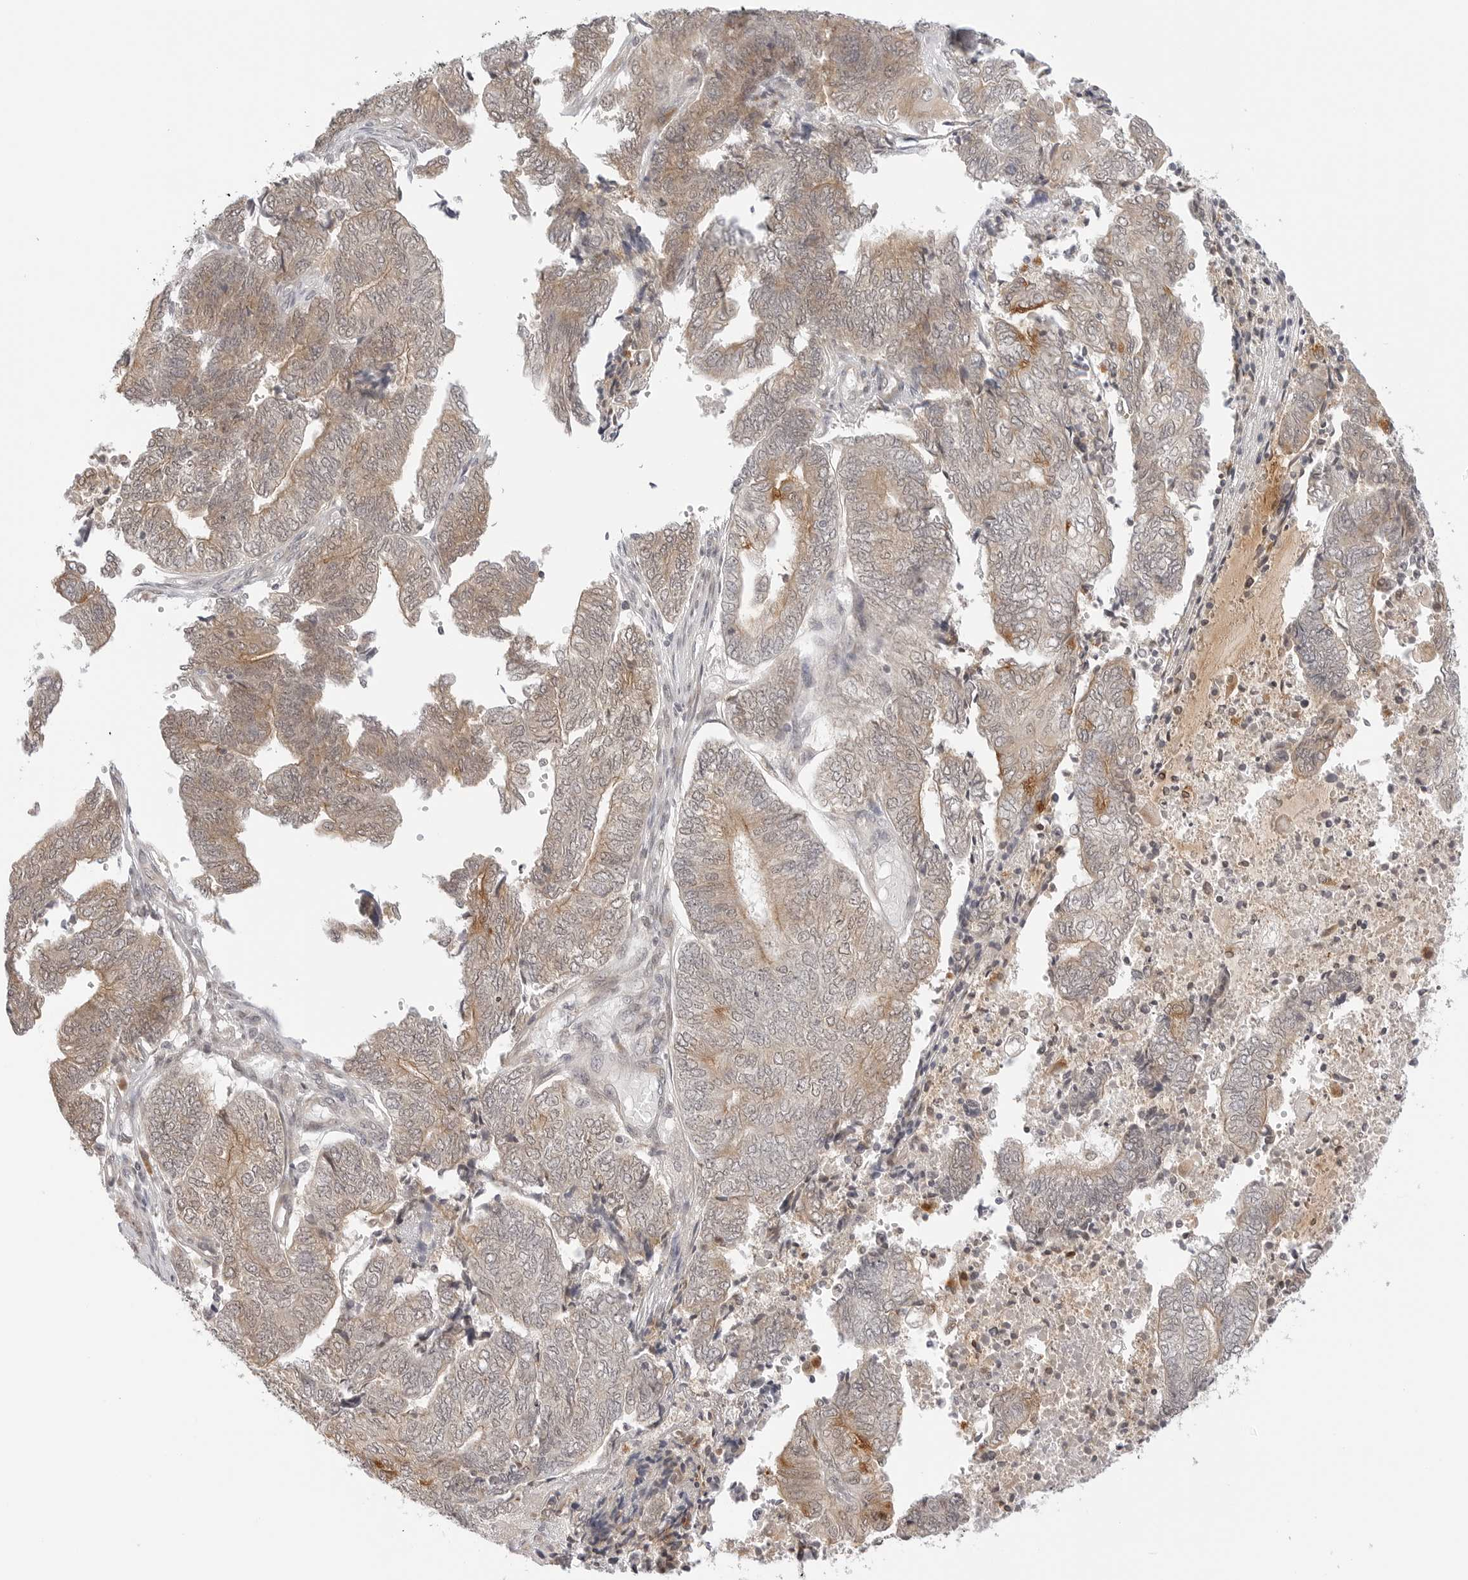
{"staining": {"intensity": "weak", "quantity": ">75%", "location": "cytoplasmic/membranous"}, "tissue": "endometrial cancer", "cell_type": "Tumor cells", "image_type": "cancer", "snomed": [{"axis": "morphology", "description": "Adenocarcinoma, NOS"}, {"axis": "topography", "description": "Uterus"}, {"axis": "topography", "description": "Endometrium"}], "caption": "Weak cytoplasmic/membranous expression for a protein is appreciated in about >75% of tumor cells of endometrial adenocarcinoma using immunohistochemistry.", "gene": "TCP1", "patient": {"sex": "female", "age": 70}}